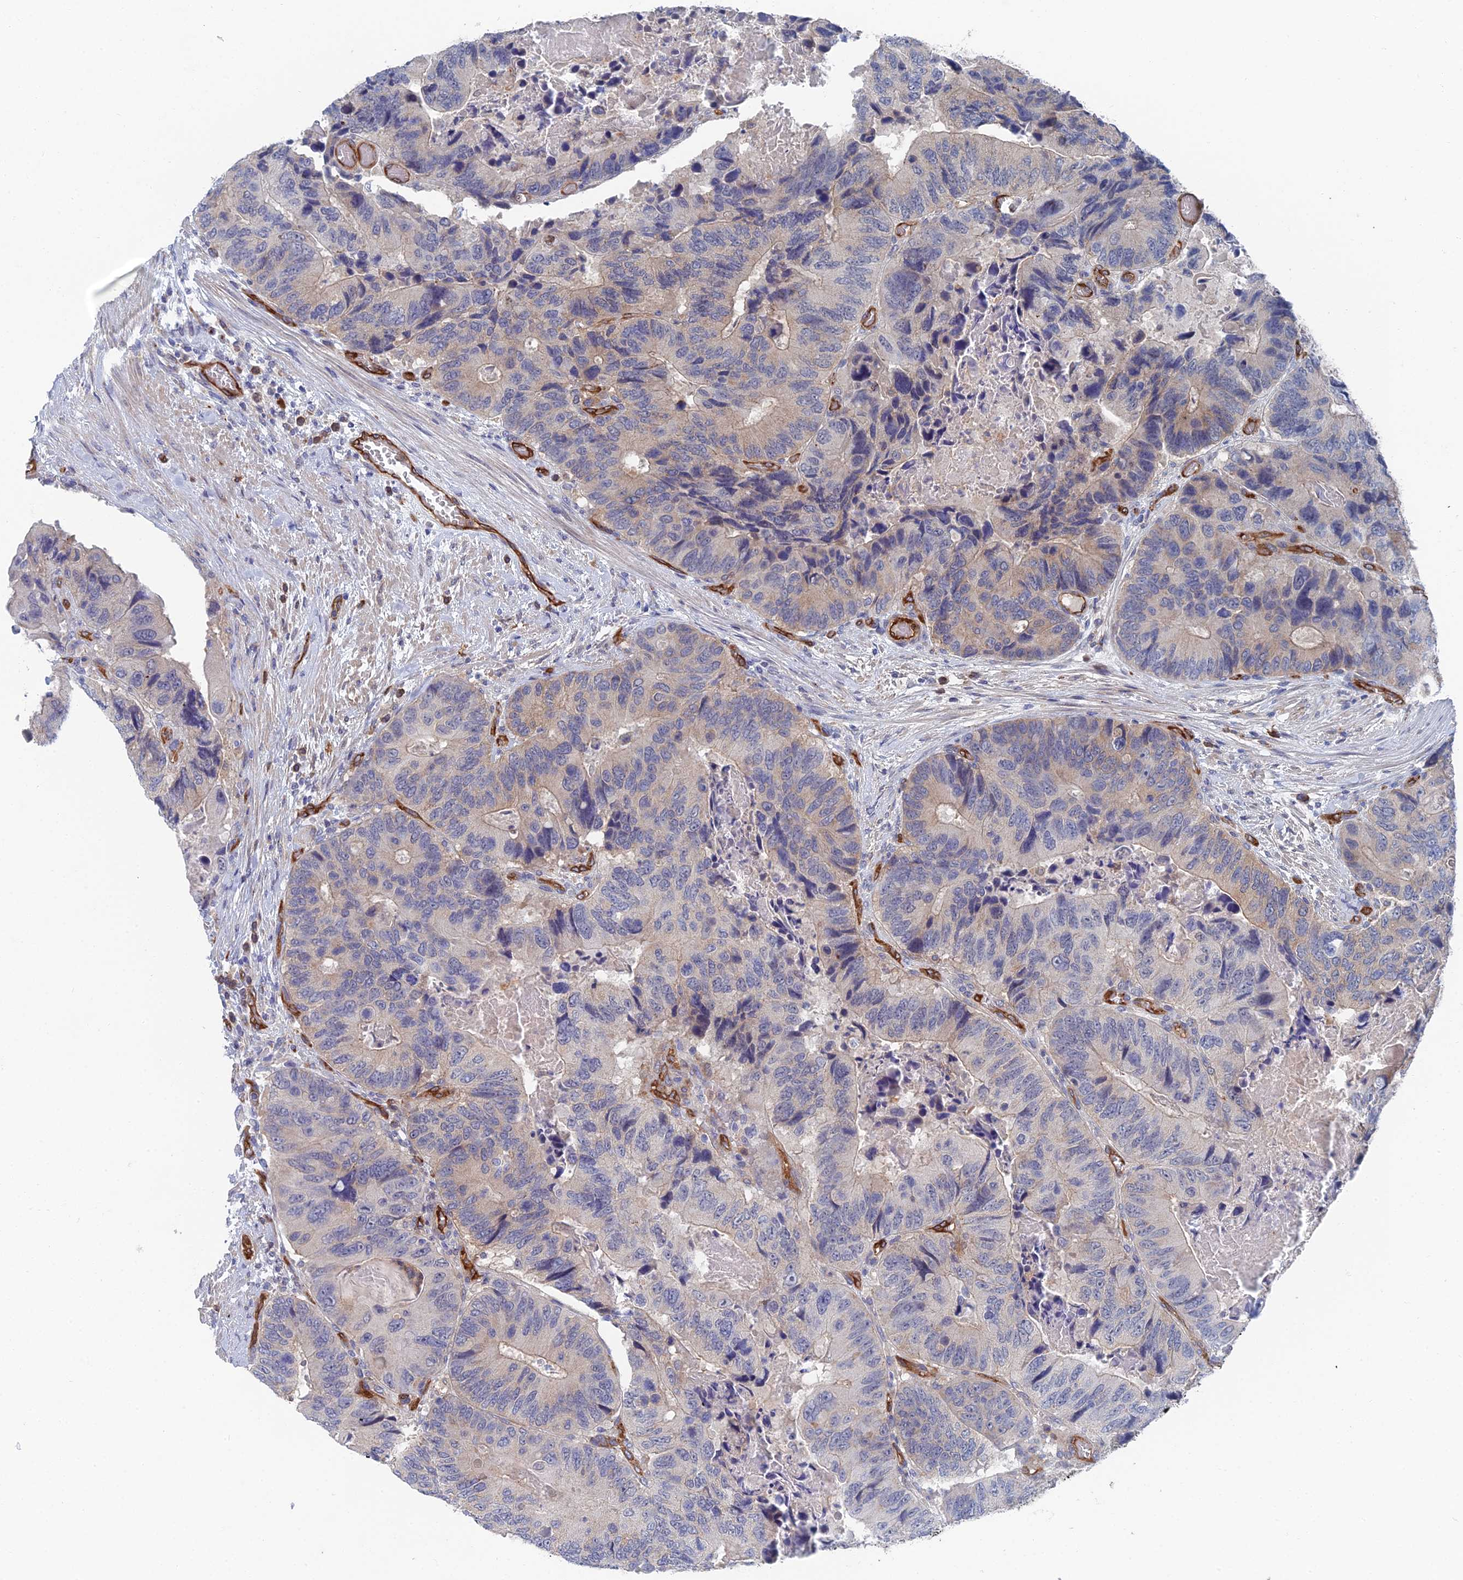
{"staining": {"intensity": "weak", "quantity": "25%-75%", "location": "cytoplasmic/membranous"}, "tissue": "colorectal cancer", "cell_type": "Tumor cells", "image_type": "cancer", "snomed": [{"axis": "morphology", "description": "Adenocarcinoma, NOS"}, {"axis": "topography", "description": "Colon"}], "caption": "Approximately 25%-75% of tumor cells in colorectal adenocarcinoma reveal weak cytoplasmic/membranous protein positivity as visualized by brown immunohistochemical staining.", "gene": "ARAP3", "patient": {"sex": "male", "age": 84}}